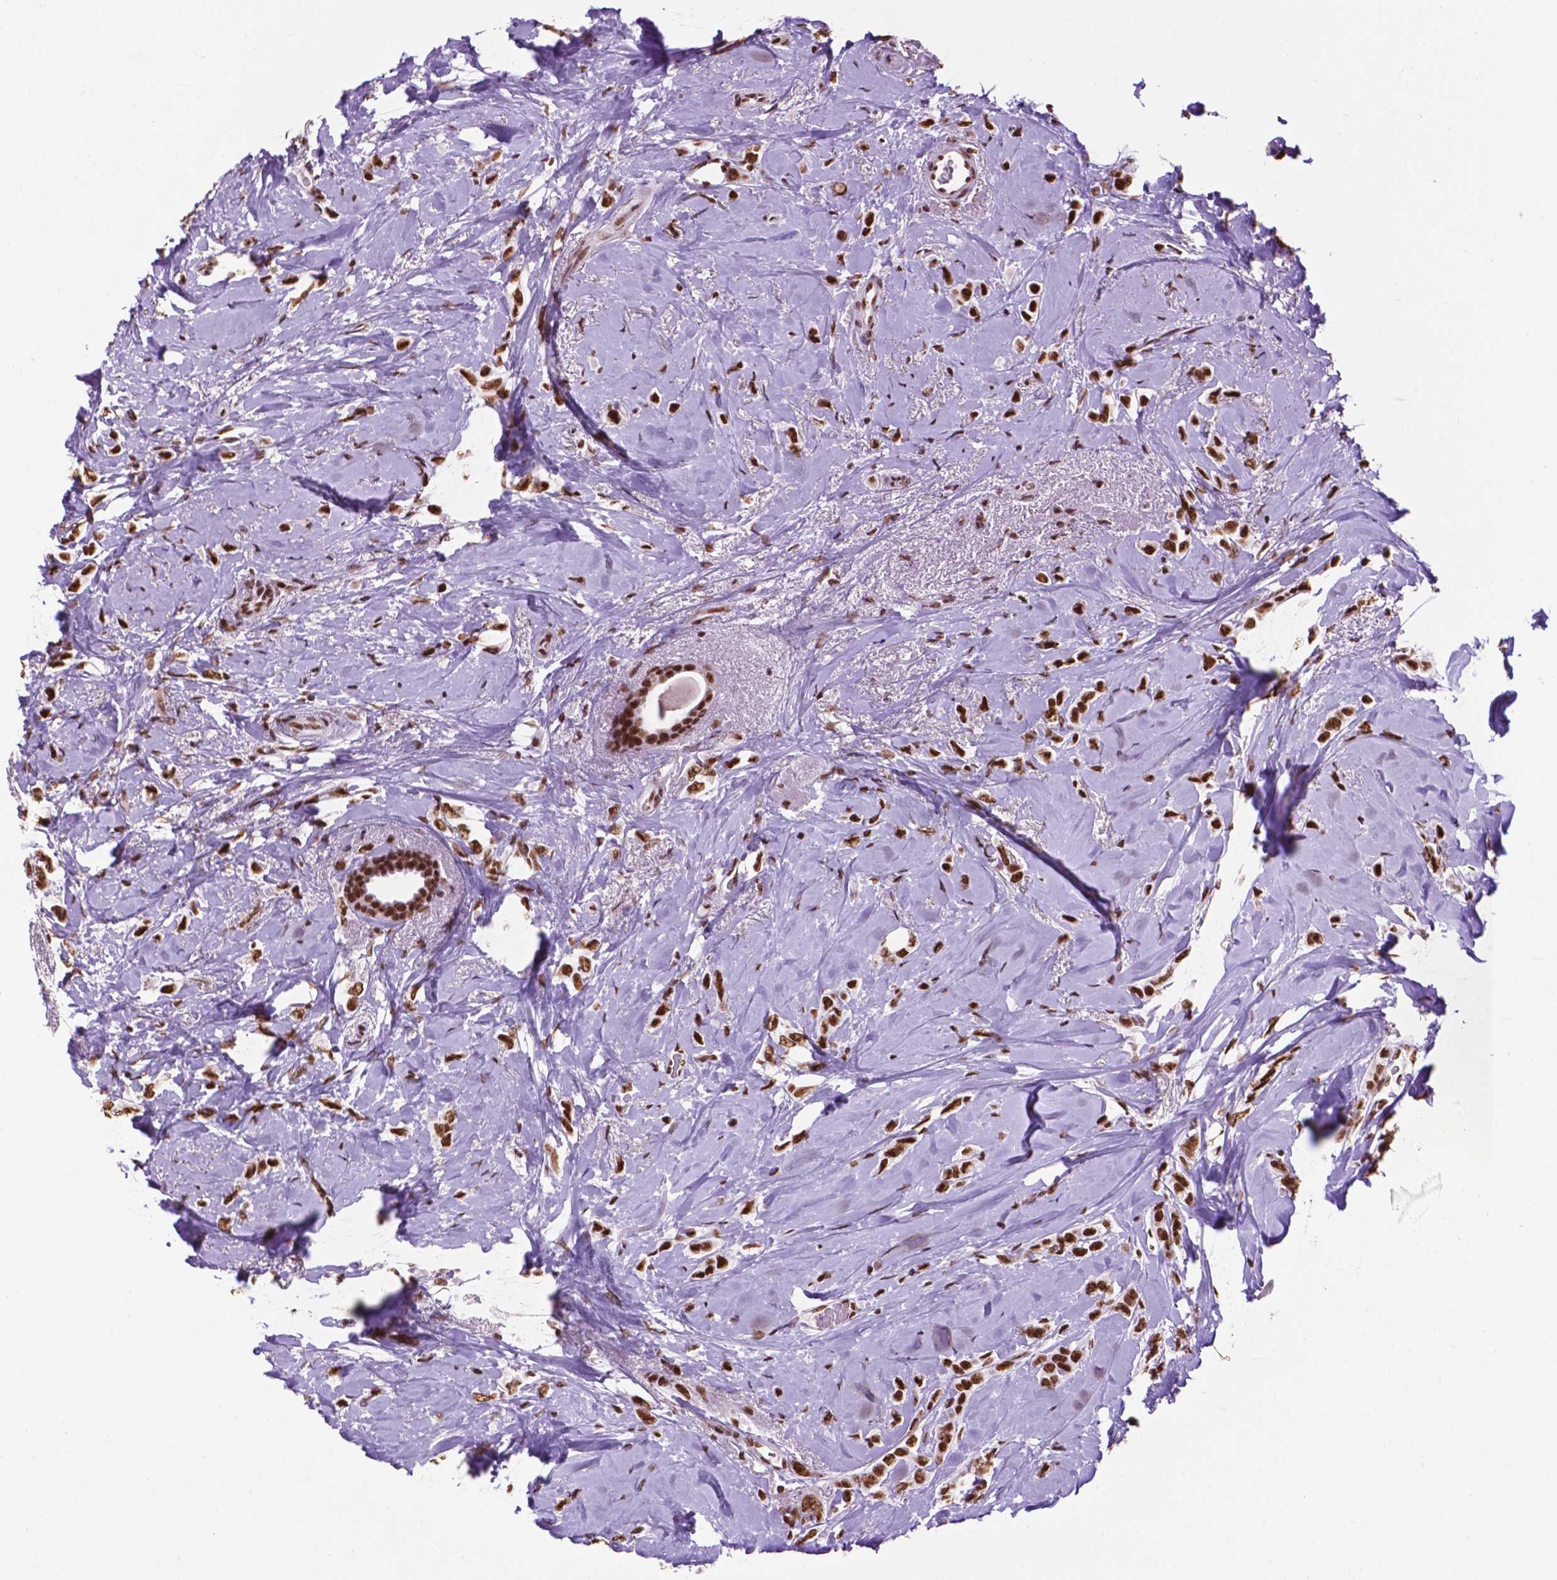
{"staining": {"intensity": "strong", "quantity": ">75%", "location": "nuclear"}, "tissue": "breast cancer", "cell_type": "Tumor cells", "image_type": "cancer", "snomed": [{"axis": "morphology", "description": "Lobular carcinoma"}, {"axis": "topography", "description": "Breast"}], "caption": "A photomicrograph of human breast lobular carcinoma stained for a protein shows strong nuclear brown staining in tumor cells.", "gene": "CCAR2", "patient": {"sex": "female", "age": 66}}